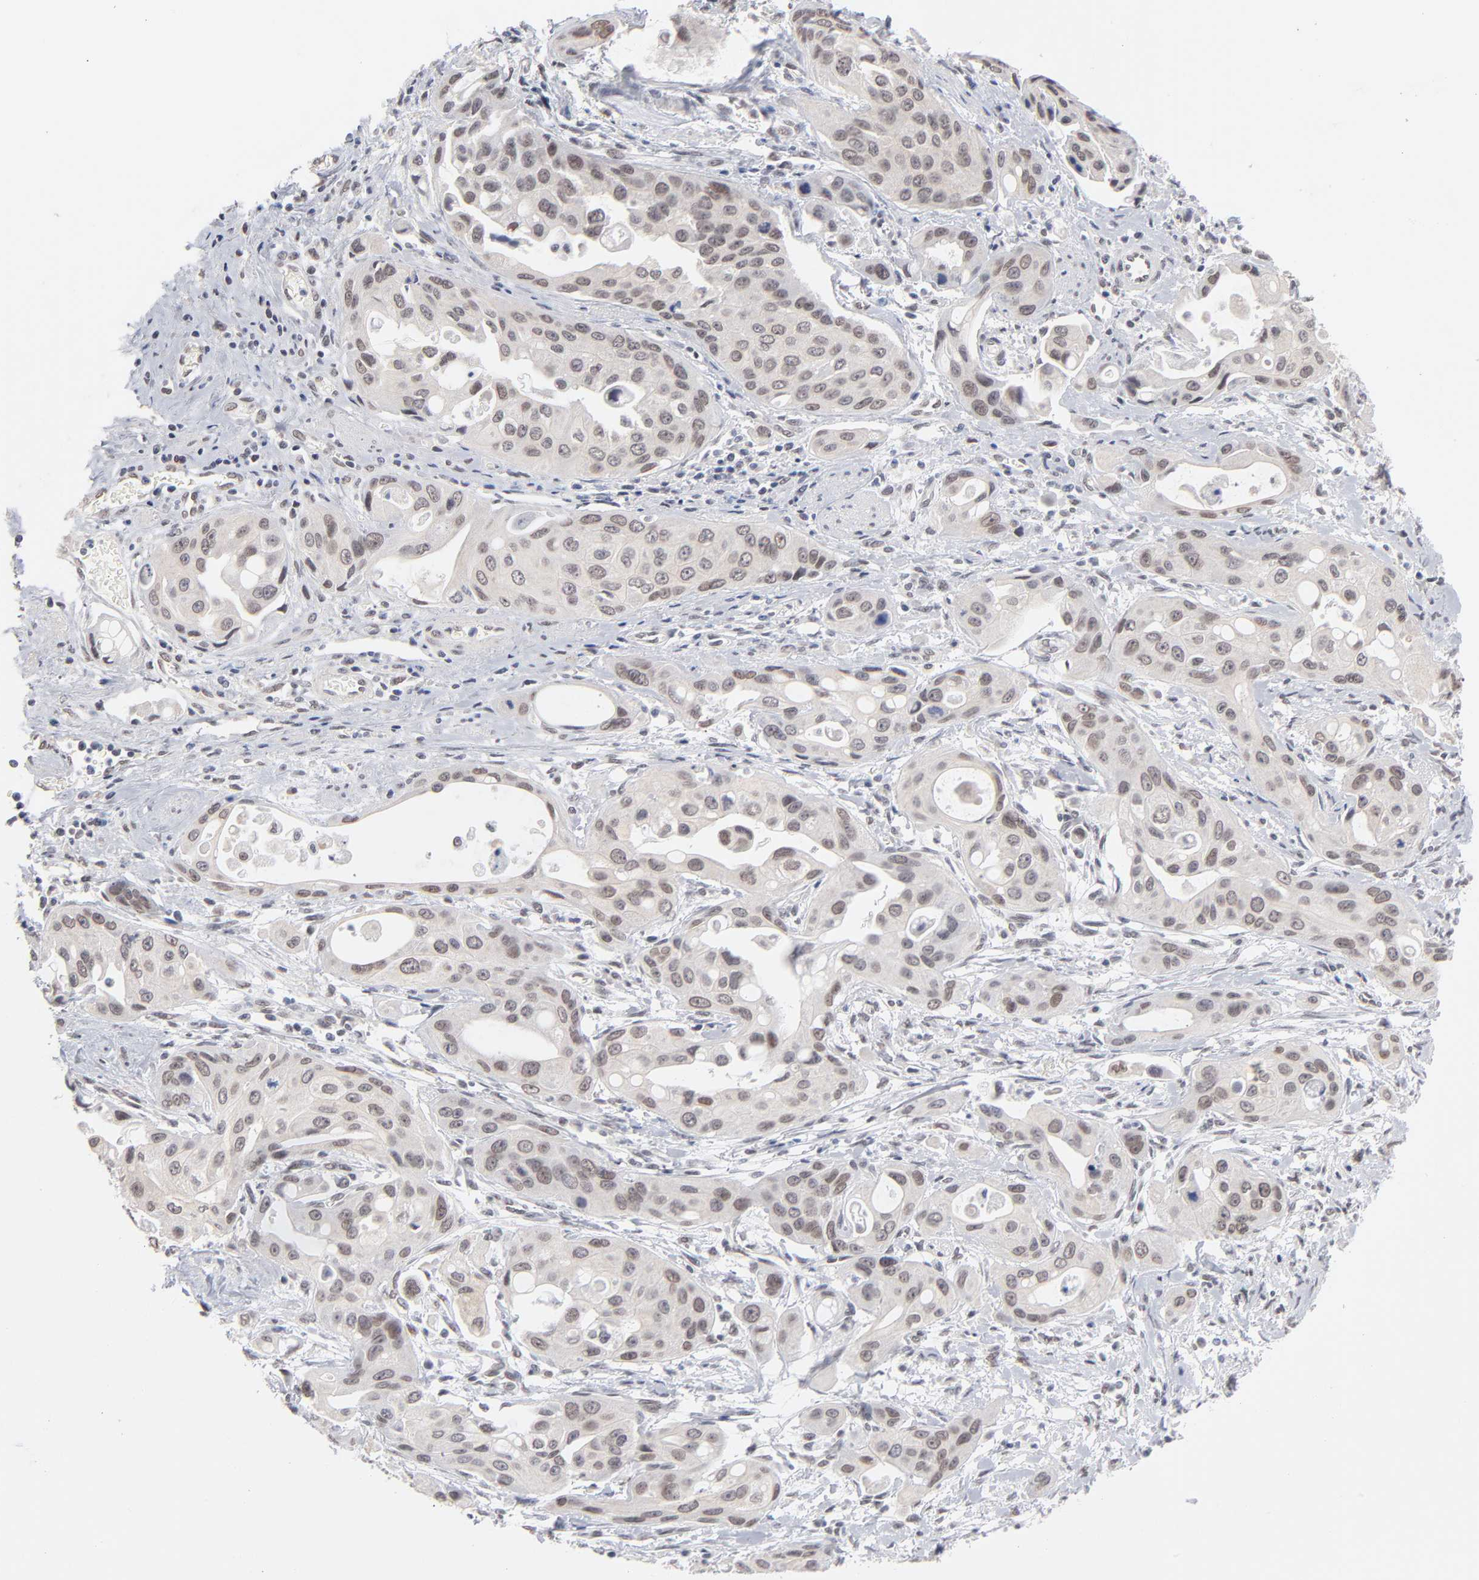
{"staining": {"intensity": "weak", "quantity": "<25%", "location": "nuclear"}, "tissue": "pancreatic cancer", "cell_type": "Tumor cells", "image_type": "cancer", "snomed": [{"axis": "morphology", "description": "Adenocarcinoma, NOS"}, {"axis": "topography", "description": "Pancreas"}], "caption": "DAB (3,3'-diaminobenzidine) immunohistochemical staining of pancreatic cancer displays no significant positivity in tumor cells. (DAB IHC with hematoxylin counter stain).", "gene": "MBIP", "patient": {"sex": "female", "age": 60}}